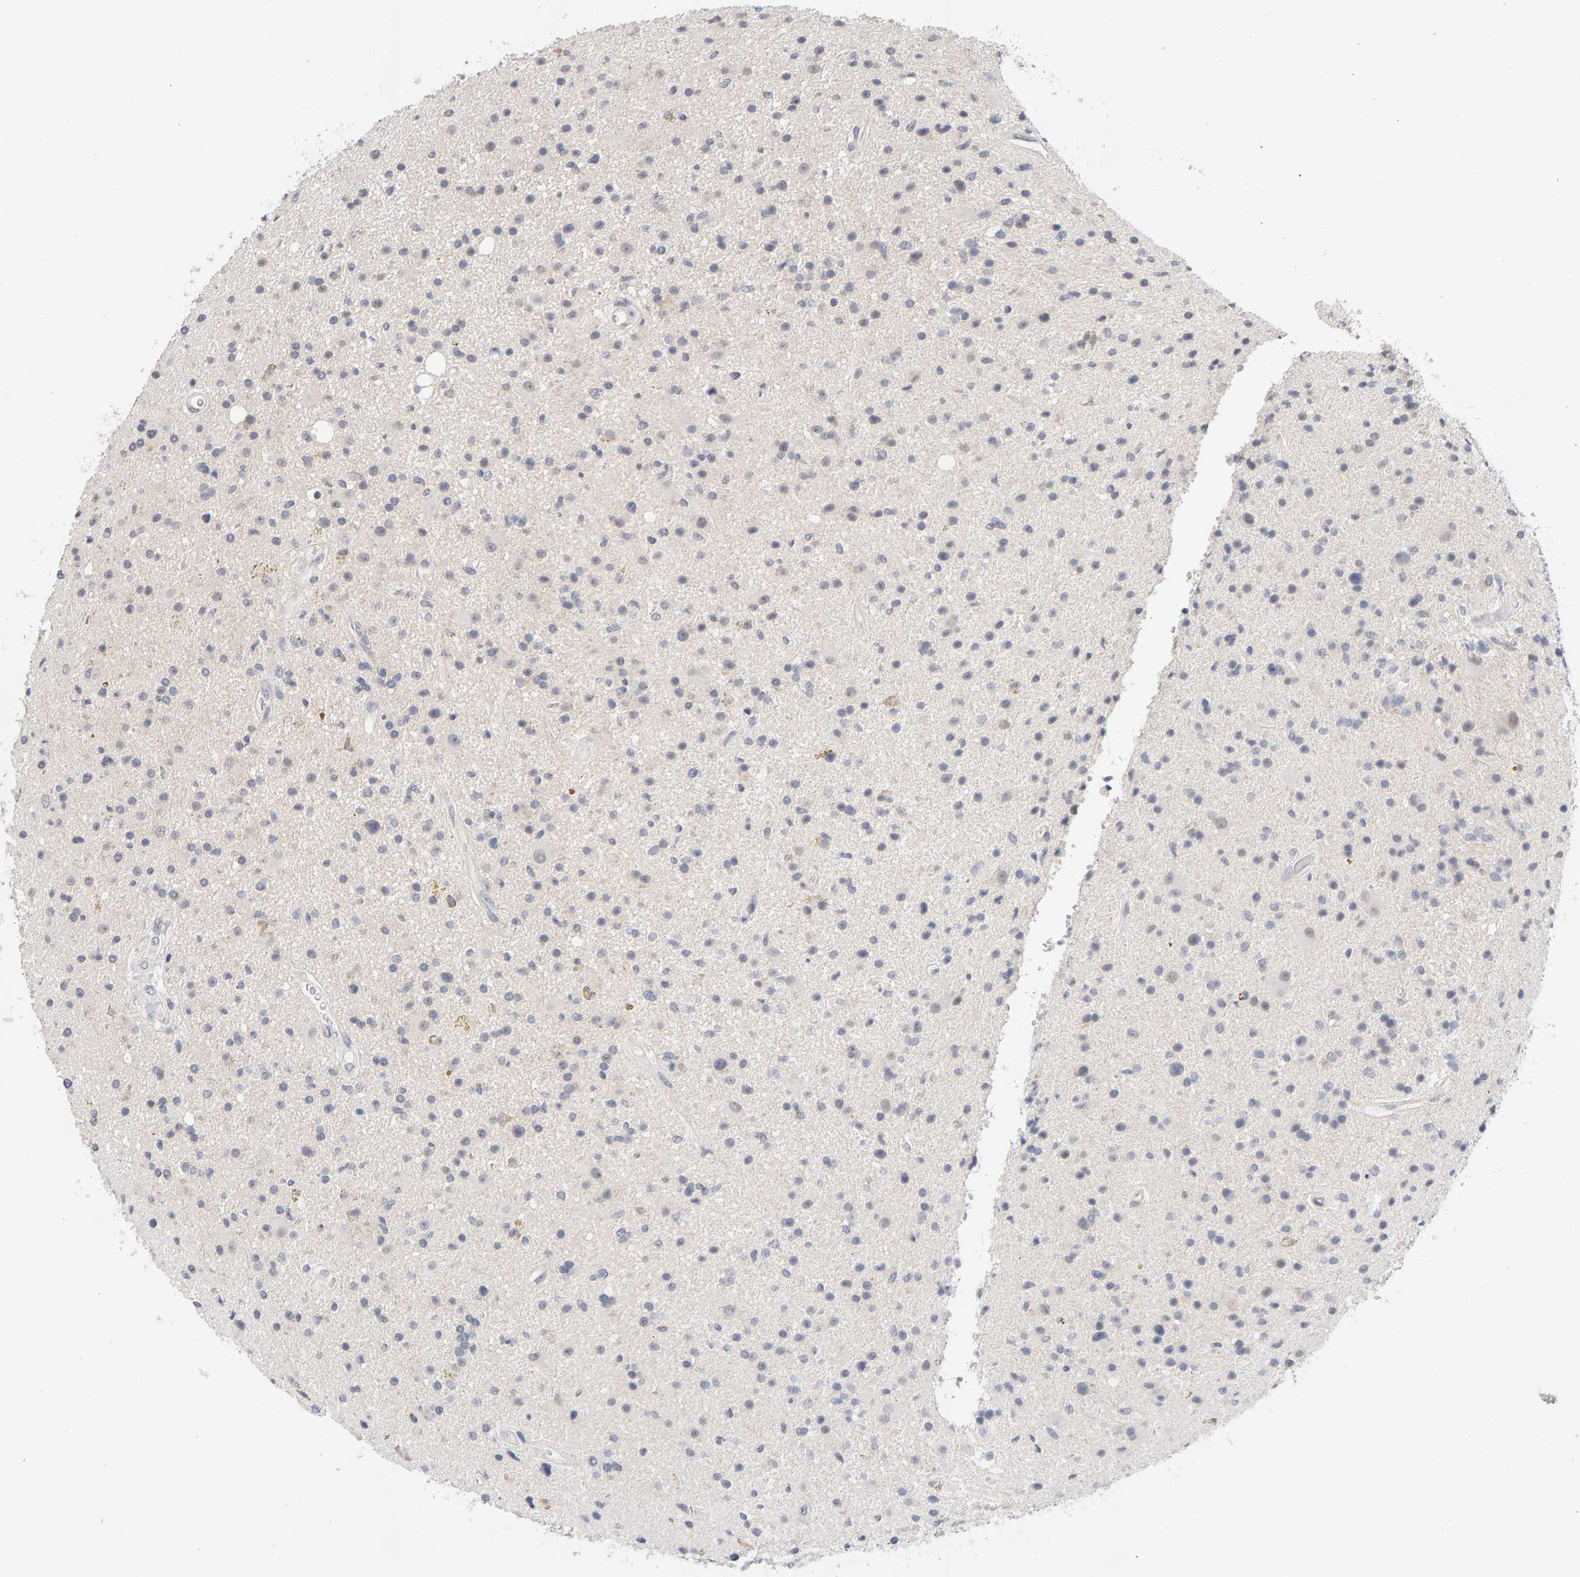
{"staining": {"intensity": "negative", "quantity": "none", "location": "none"}, "tissue": "glioma", "cell_type": "Tumor cells", "image_type": "cancer", "snomed": [{"axis": "morphology", "description": "Glioma, malignant, High grade"}, {"axis": "topography", "description": "Brain"}], "caption": "Glioma stained for a protein using immunohistochemistry reveals no expression tumor cells.", "gene": "HNF4A", "patient": {"sex": "male", "age": 33}}